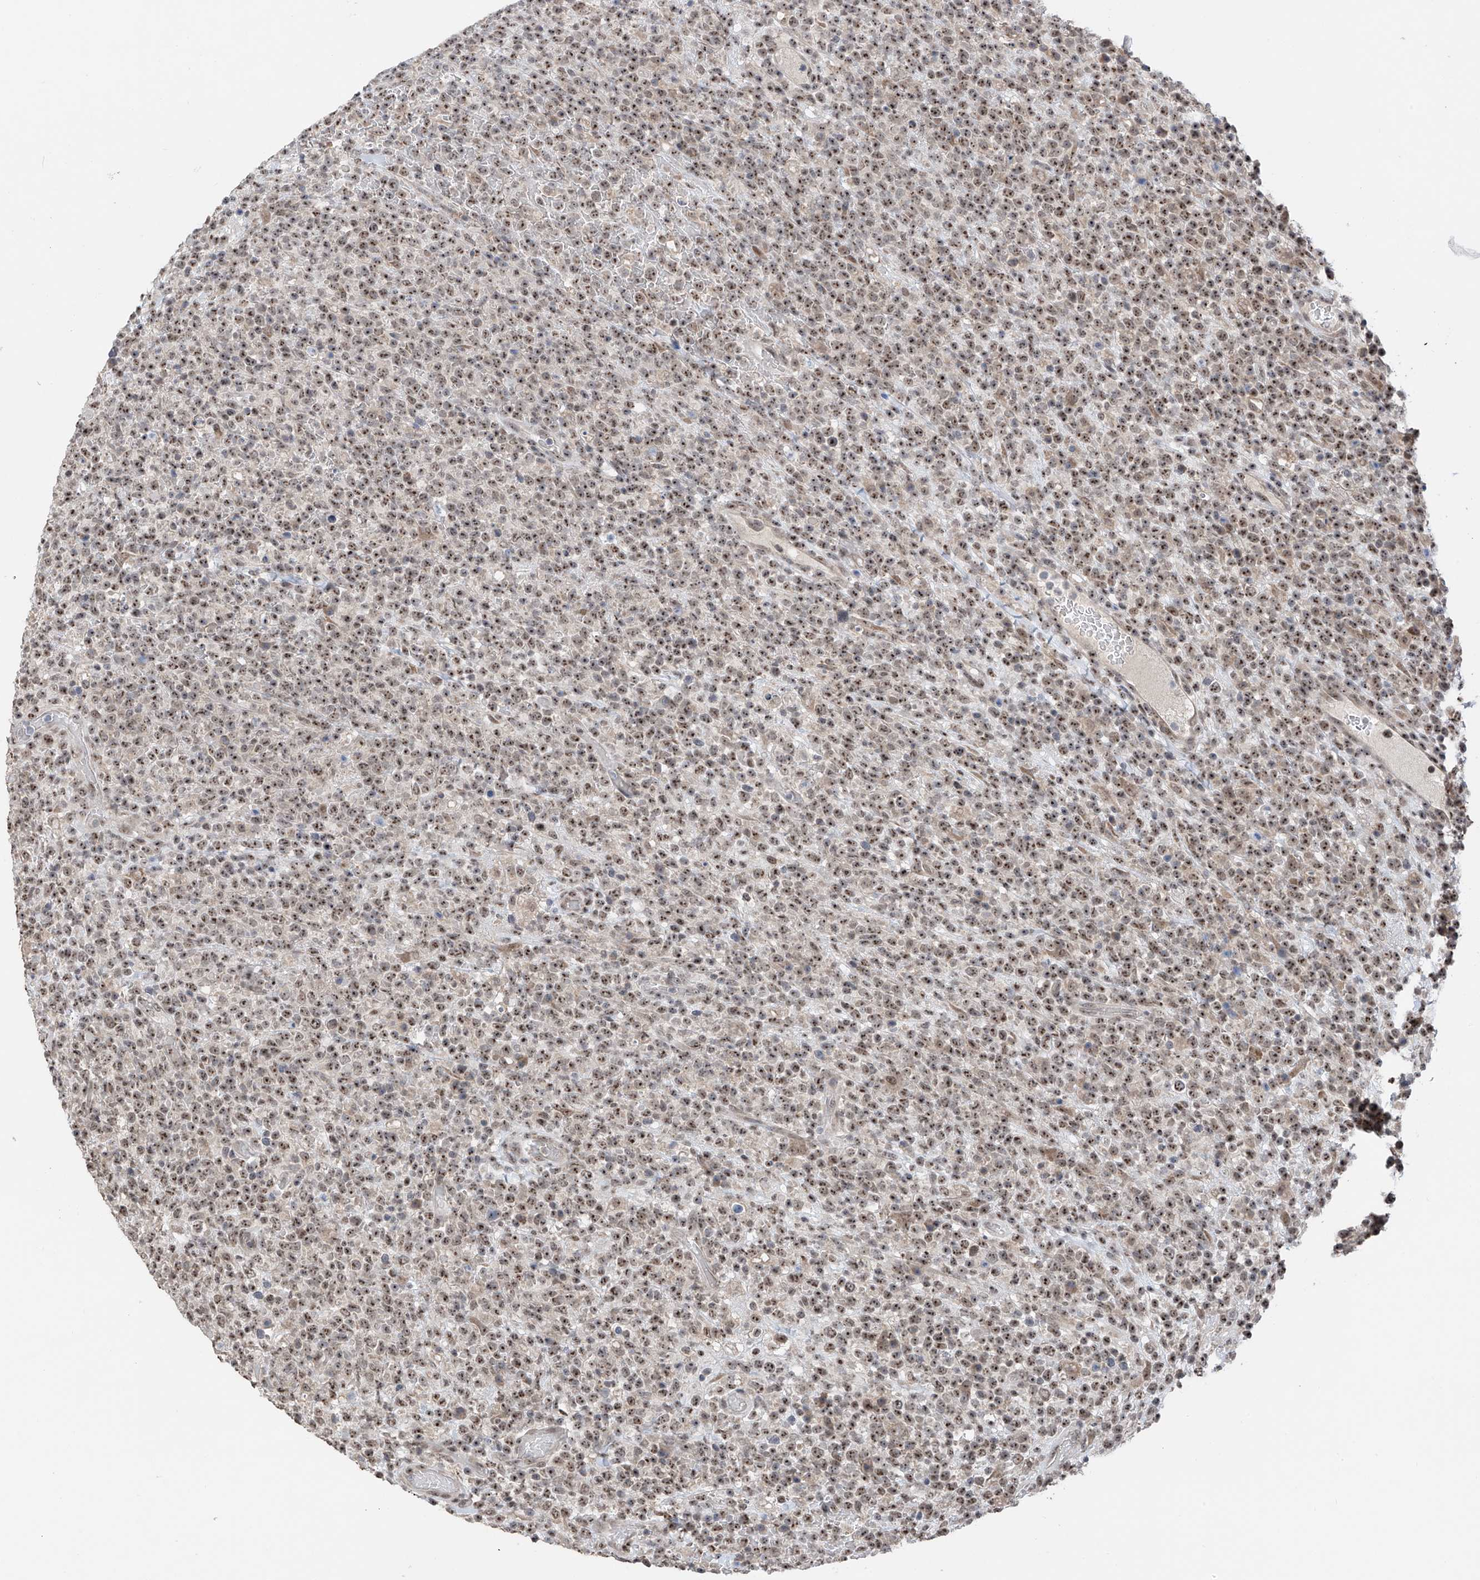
{"staining": {"intensity": "moderate", "quantity": ">75%", "location": "nuclear"}, "tissue": "lymphoma", "cell_type": "Tumor cells", "image_type": "cancer", "snomed": [{"axis": "morphology", "description": "Malignant lymphoma, non-Hodgkin's type, High grade"}, {"axis": "topography", "description": "Colon"}], "caption": "Protein staining by IHC exhibits moderate nuclear staining in about >75% of tumor cells in high-grade malignant lymphoma, non-Hodgkin's type.", "gene": "C1orf131", "patient": {"sex": "female", "age": 53}}